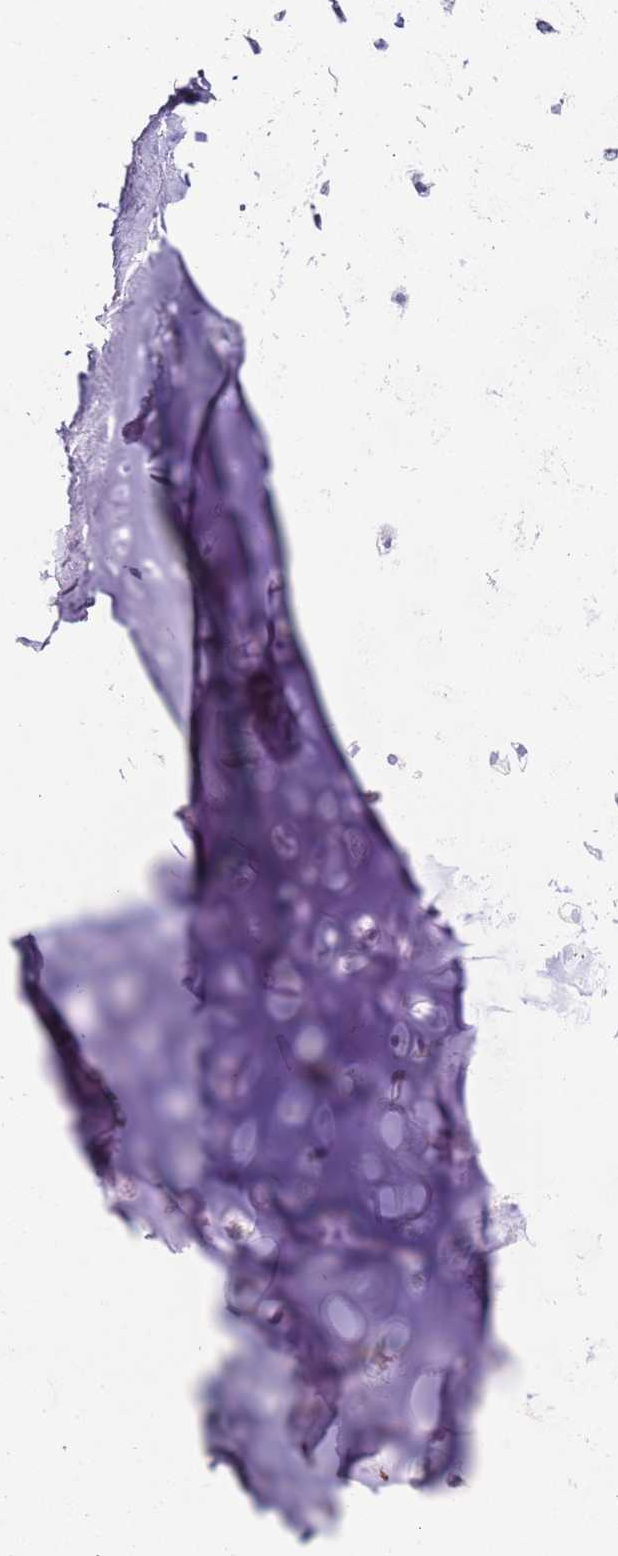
{"staining": {"intensity": "negative", "quantity": "none", "location": "none"}, "tissue": "adipose tissue", "cell_type": "Adipocytes", "image_type": "normal", "snomed": [{"axis": "morphology", "description": "Normal tissue, NOS"}, {"axis": "topography", "description": "Cartilage tissue"}], "caption": "High power microscopy image of an IHC photomicrograph of unremarkable adipose tissue, revealing no significant staining in adipocytes.", "gene": "C2CD3", "patient": {"sex": "male", "age": 66}}